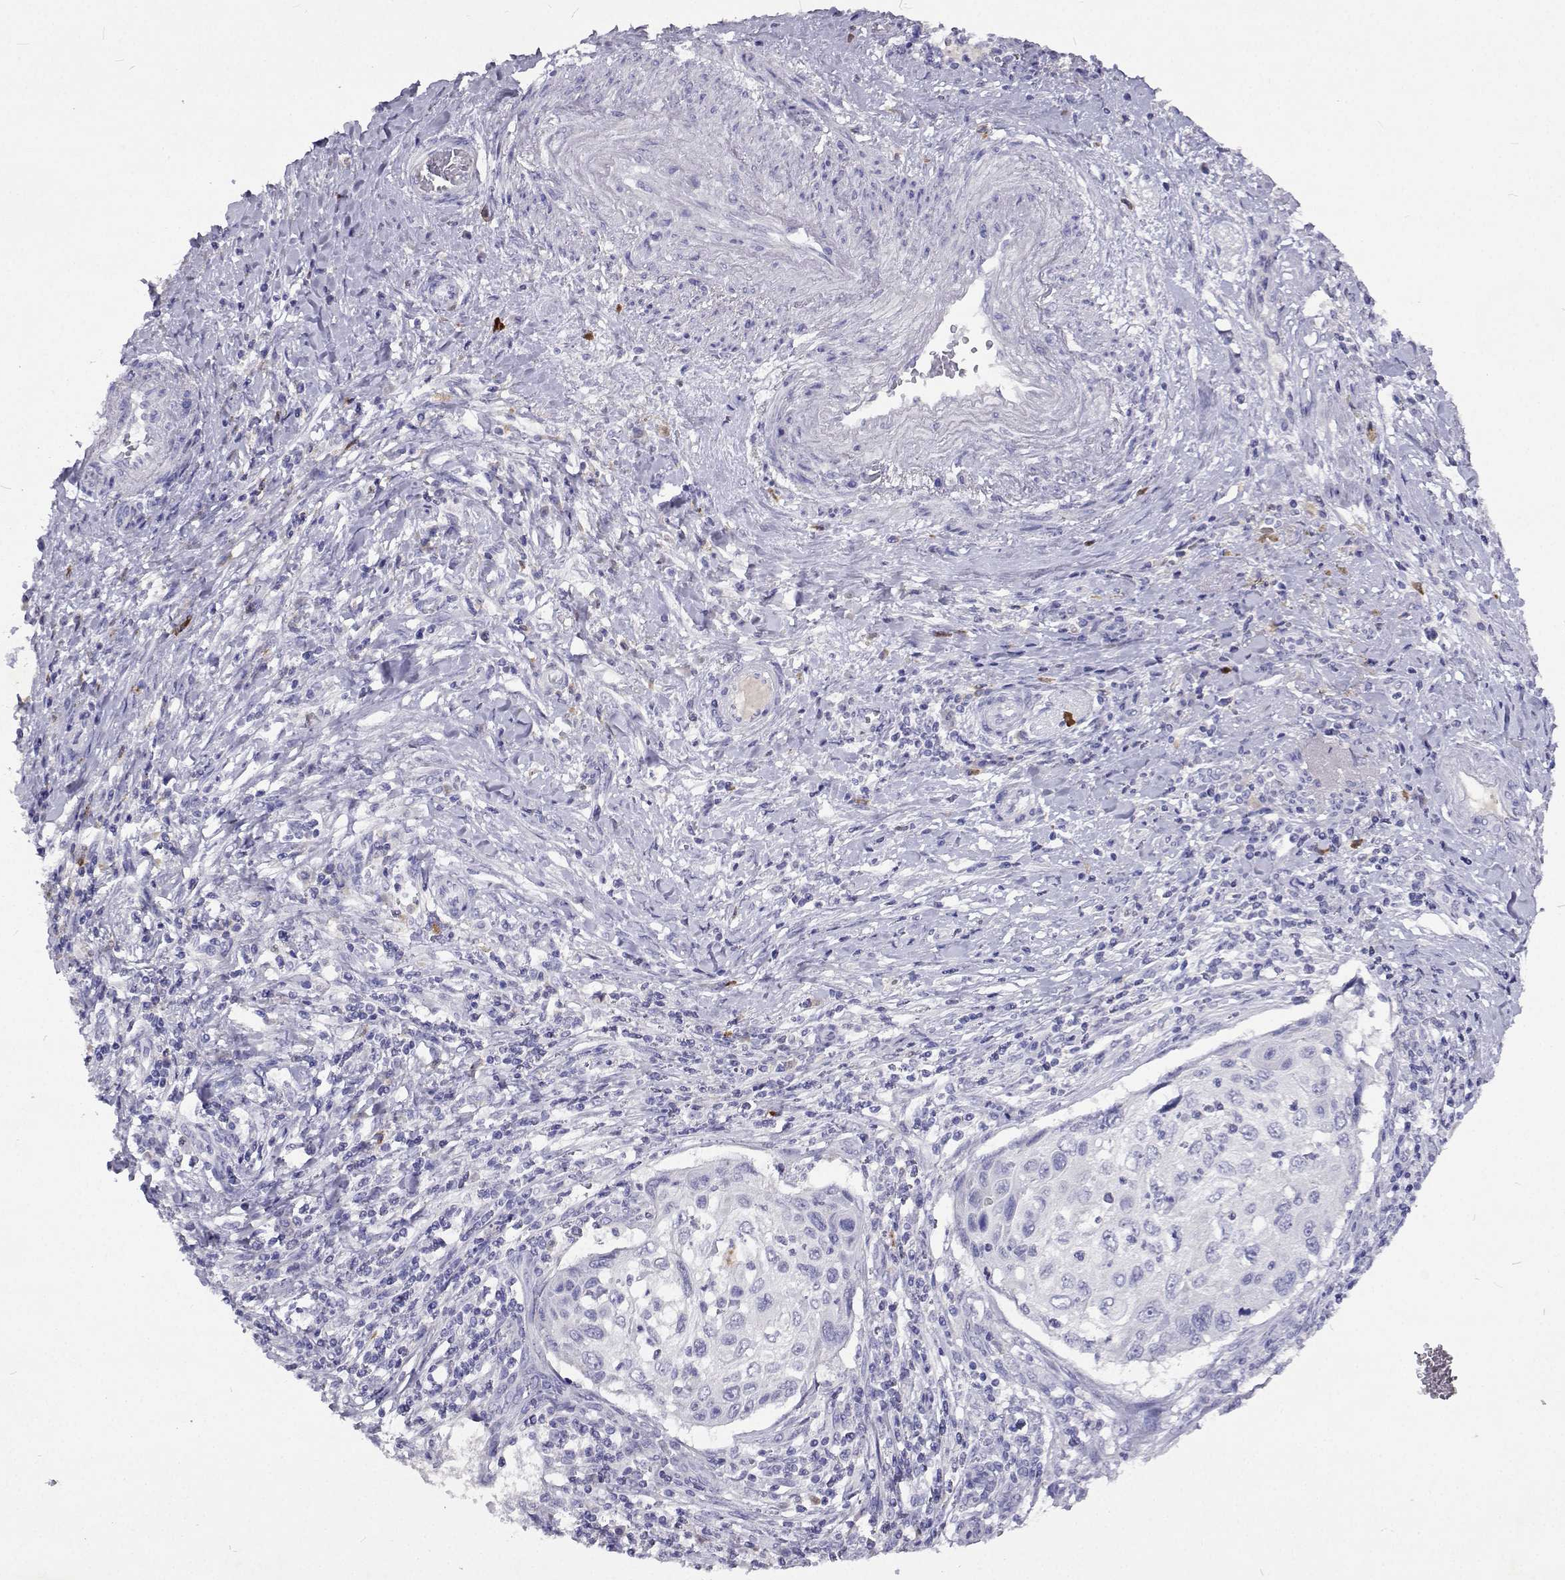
{"staining": {"intensity": "negative", "quantity": "none", "location": "none"}, "tissue": "cervical cancer", "cell_type": "Tumor cells", "image_type": "cancer", "snomed": [{"axis": "morphology", "description": "Squamous cell carcinoma, NOS"}, {"axis": "topography", "description": "Cervix"}], "caption": "Micrograph shows no protein positivity in tumor cells of squamous cell carcinoma (cervical) tissue.", "gene": "CFAP44", "patient": {"sex": "female", "age": 70}}